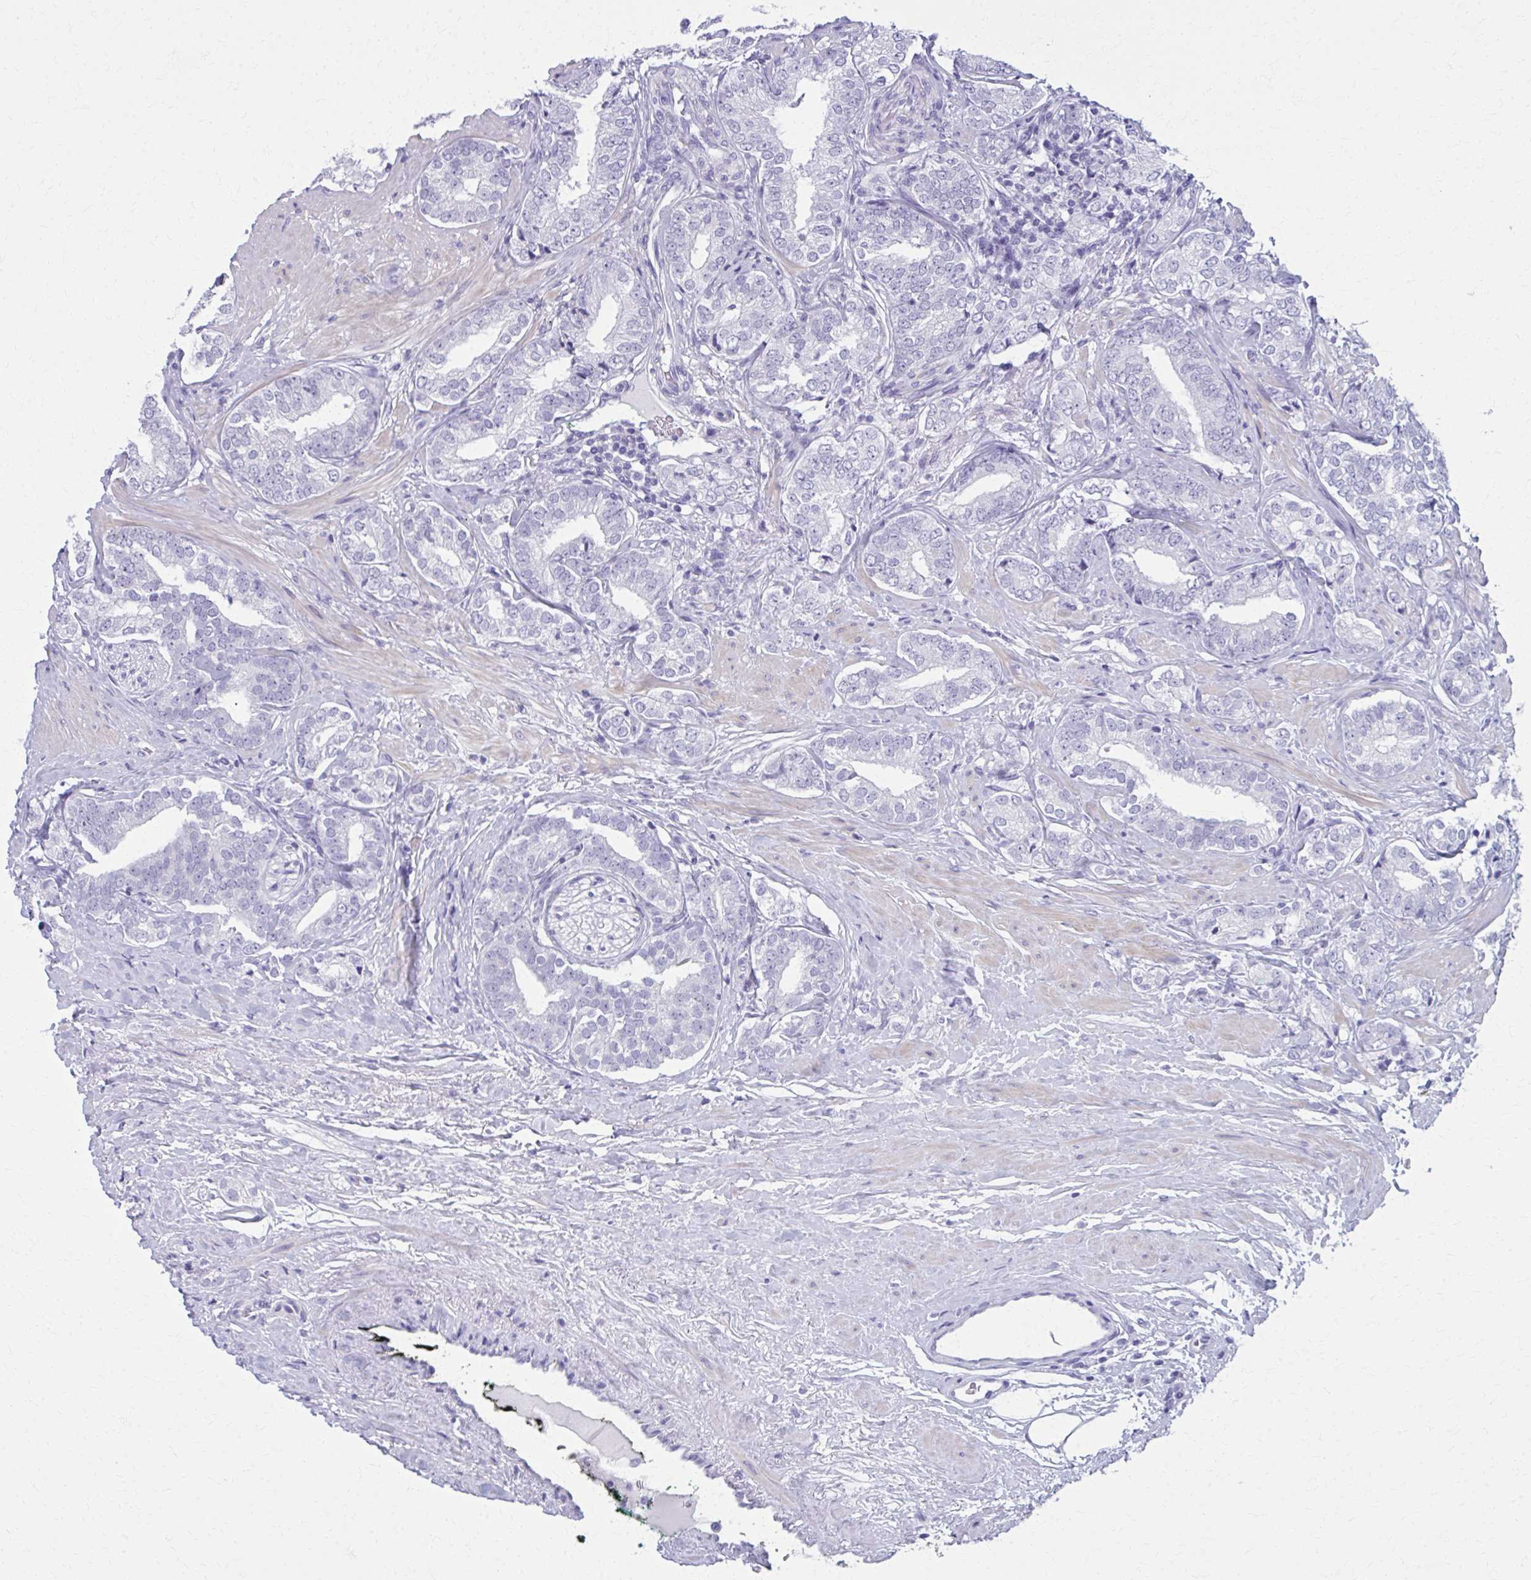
{"staining": {"intensity": "negative", "quantity": "none", "location": "none"}, "tissue": "prostate cancer", "cell_type": "Tumor cells", "image_type": "cancer", "snomed": [{"axis": "morphology", "description": "Adenocarcinoma, High grade"}, {"axis": "topography", "description": "Prostate"}], "caption": "Tumor cells are negative for protein expression in human high-grade adenocarcinoma (prostate).", "gene": "MPLKIP", "patient": {"sex": "male", "age": 72}}